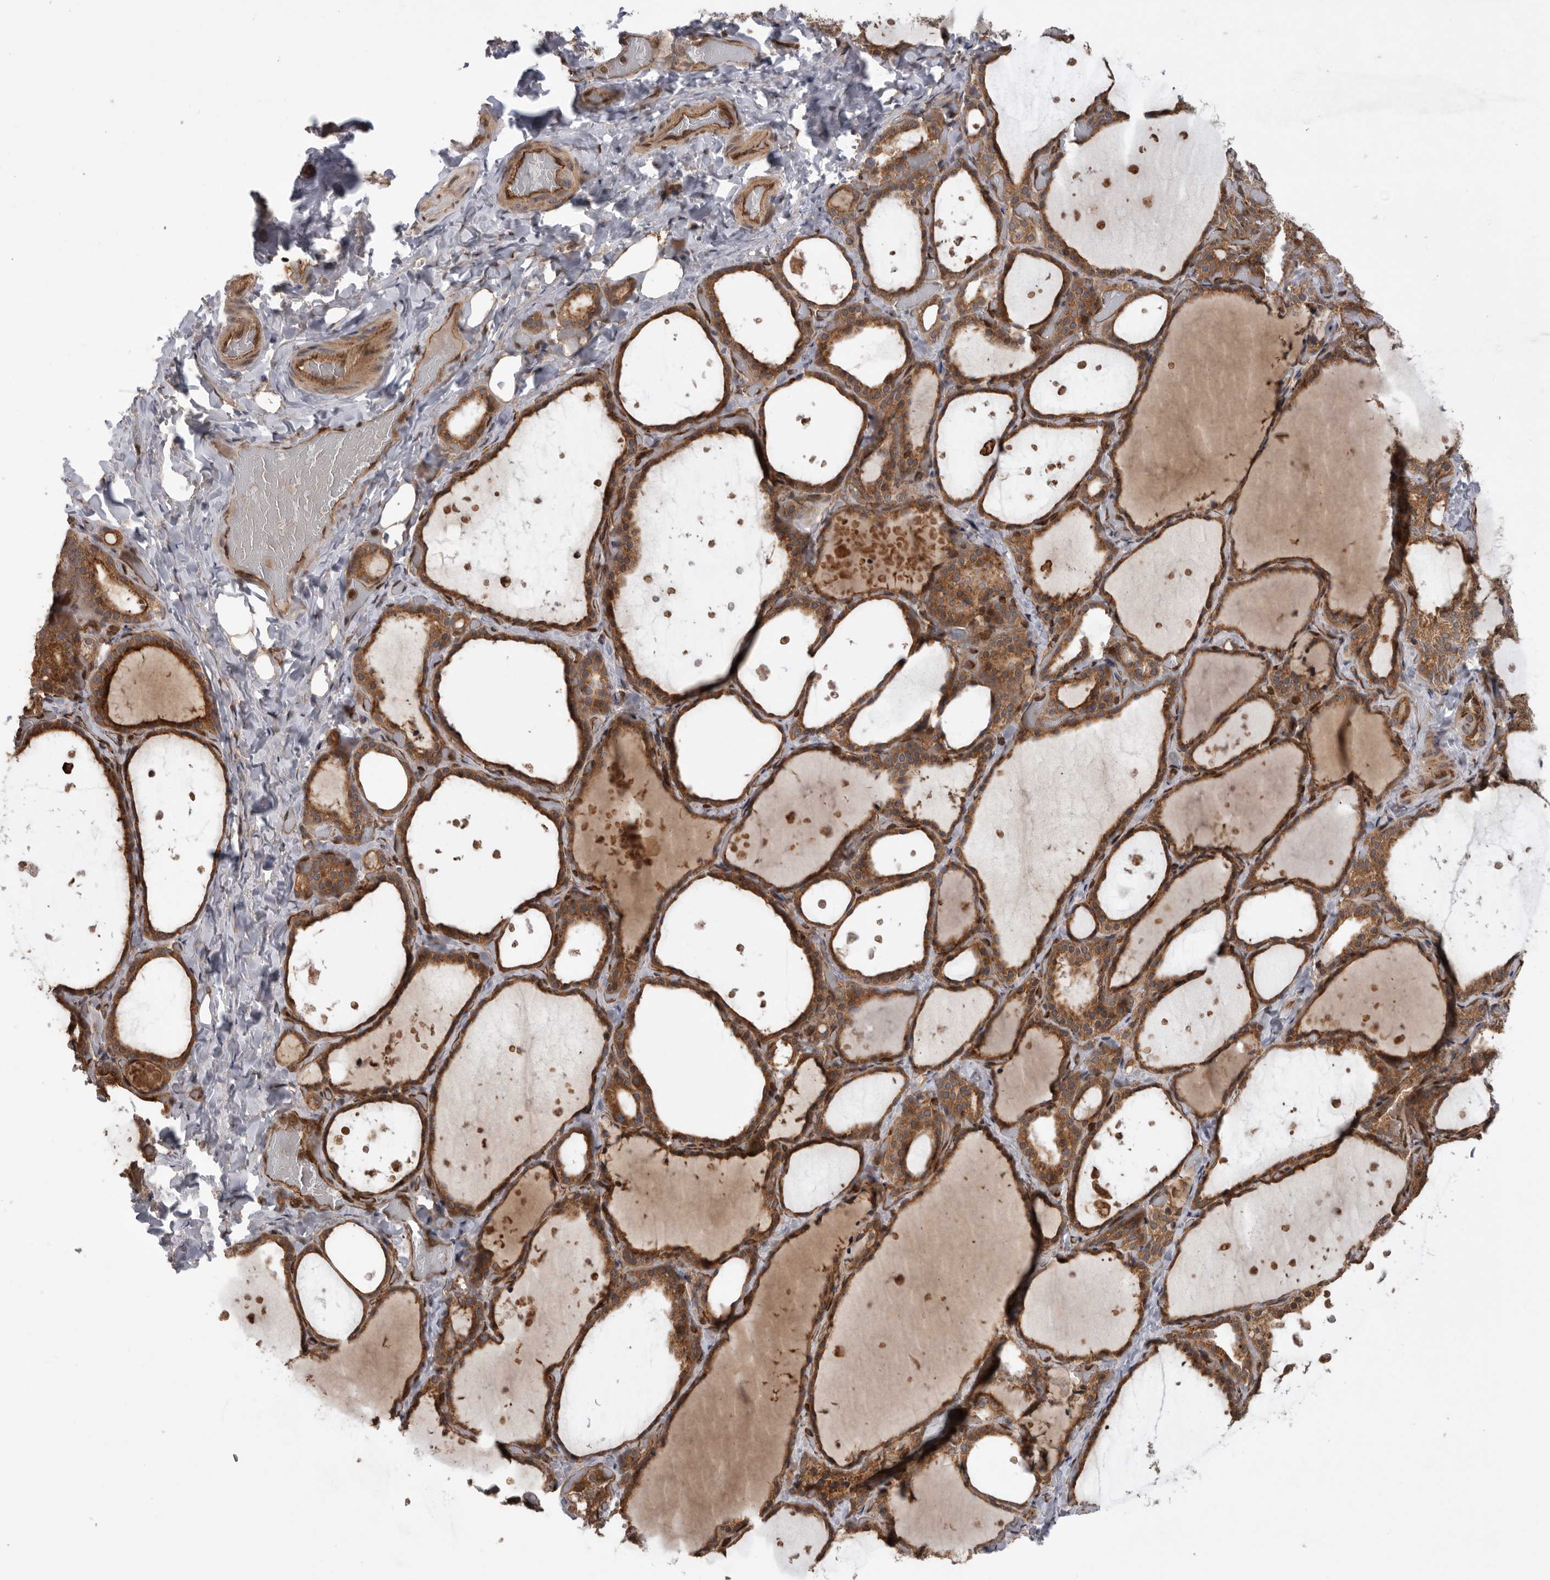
{"staining": {"intensity": "moderate", "quantity": ">75%", "location": "cytoplasmic/membranous"}, "tissue": "thyroid gland", "cell_type": "Glandular cells", "image_type": "normal", "snomed": [{"axis": "morphology", "description": "Normal tissue, NOS"}, {"axis": "topography", "description": "Thyroid gland"}], "caption": "Immunohistochemical staining of normal thyroid gland displays medium levels of moderate cytoplasmic/membranous staining in approximately >75% of glandular cells. (DAB IHC, brown staining for protein, blue staining for nuclei).", "gene": "DHDDS", "patient": {"sex": "female", "age": 44}}